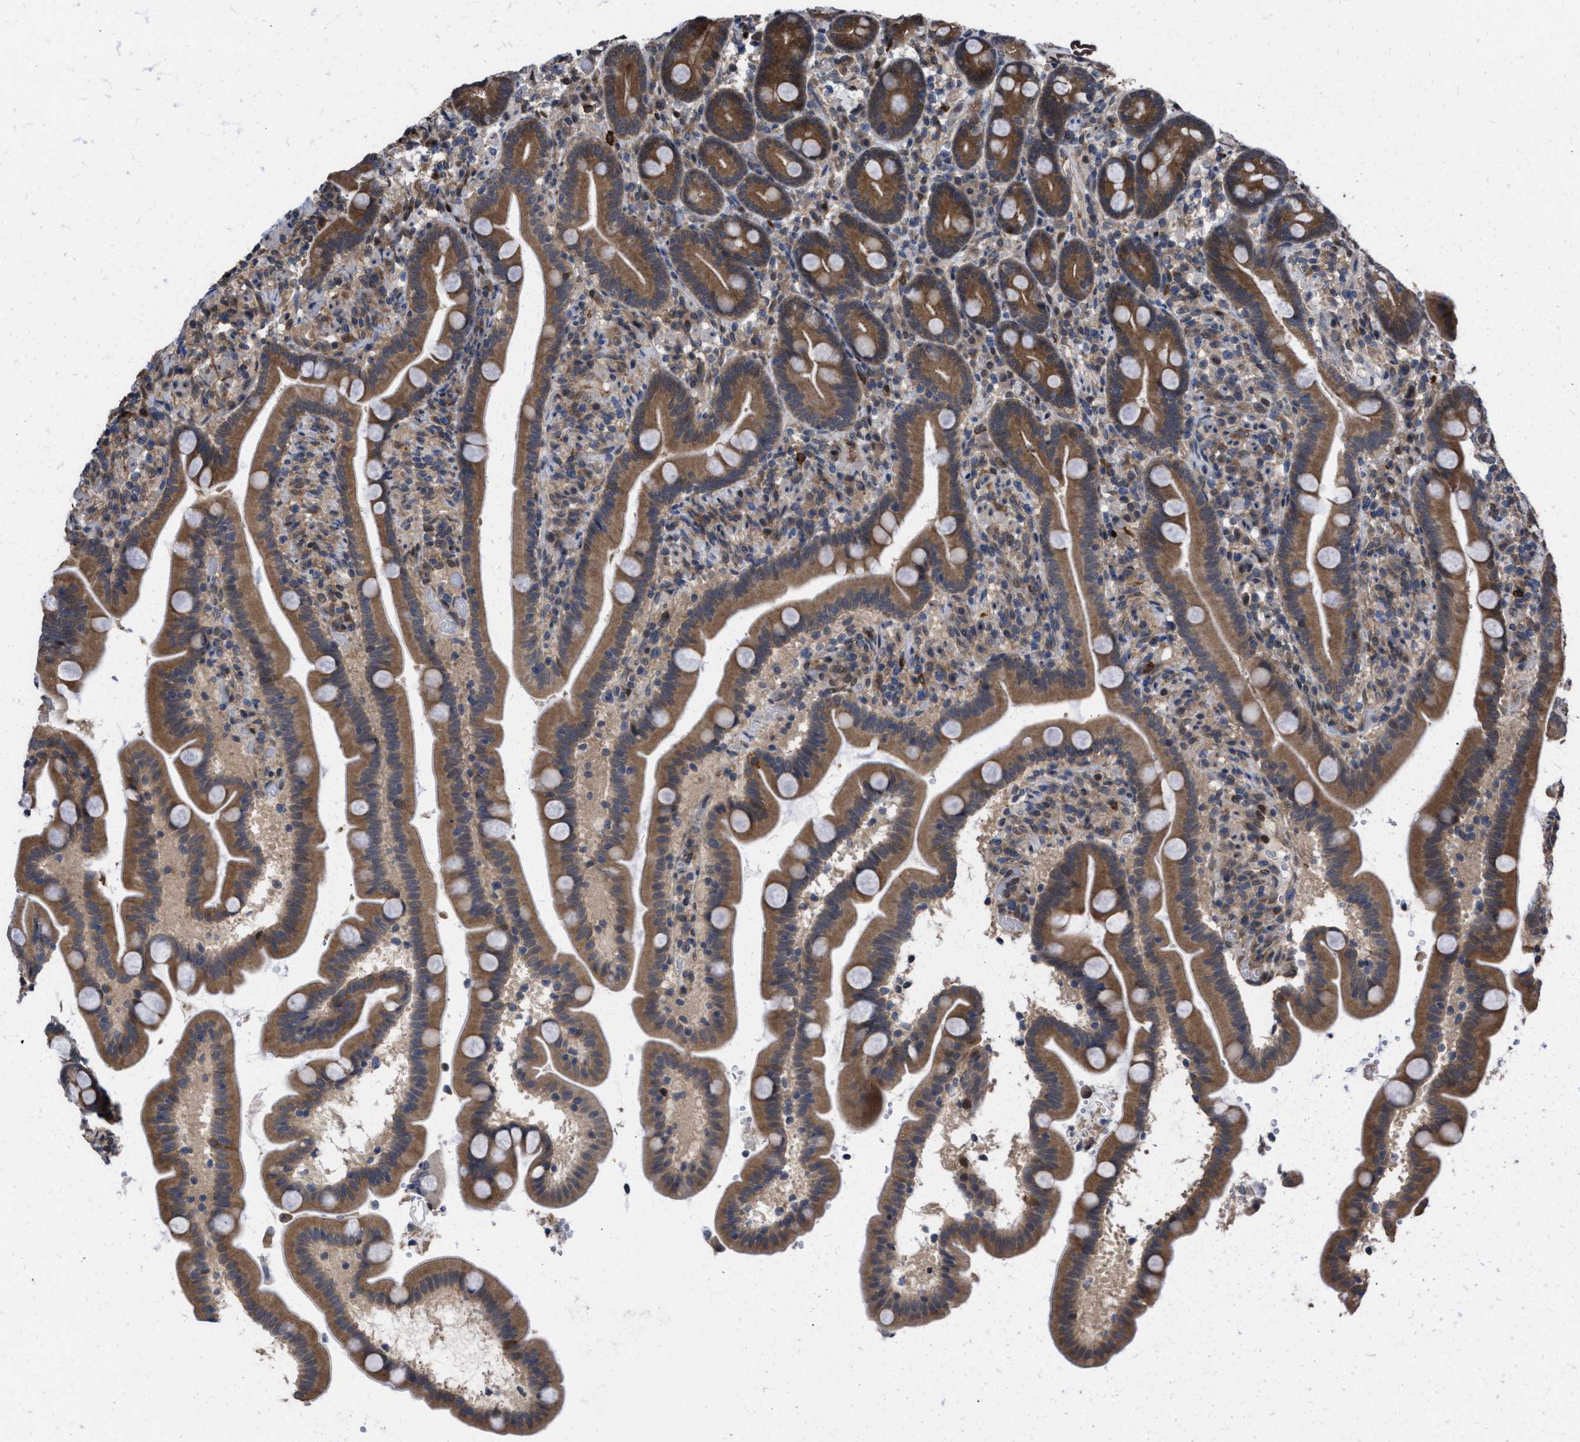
{"staining": {"intensity": "moderate", "quantity": ">75%", "location": "cytoplasmic/membranous"}, "tissue": "duodenum", "cell_type": "Glandular cells", "image_type": "normal", "snomed": [{"axis": "morphology", "description": "Normal tissue, NOS"}, {"axis": "topography", "description": "Duodenum"}], "caption": "Approximately >75% of glandular cells in normal human duodenum reveal moderate cytoplasmic/membranous protein expression as visualized by brown immunohistochemical staining.", "gene": "TP53BP2", "patient": {"sex": "male", "age": 54}}